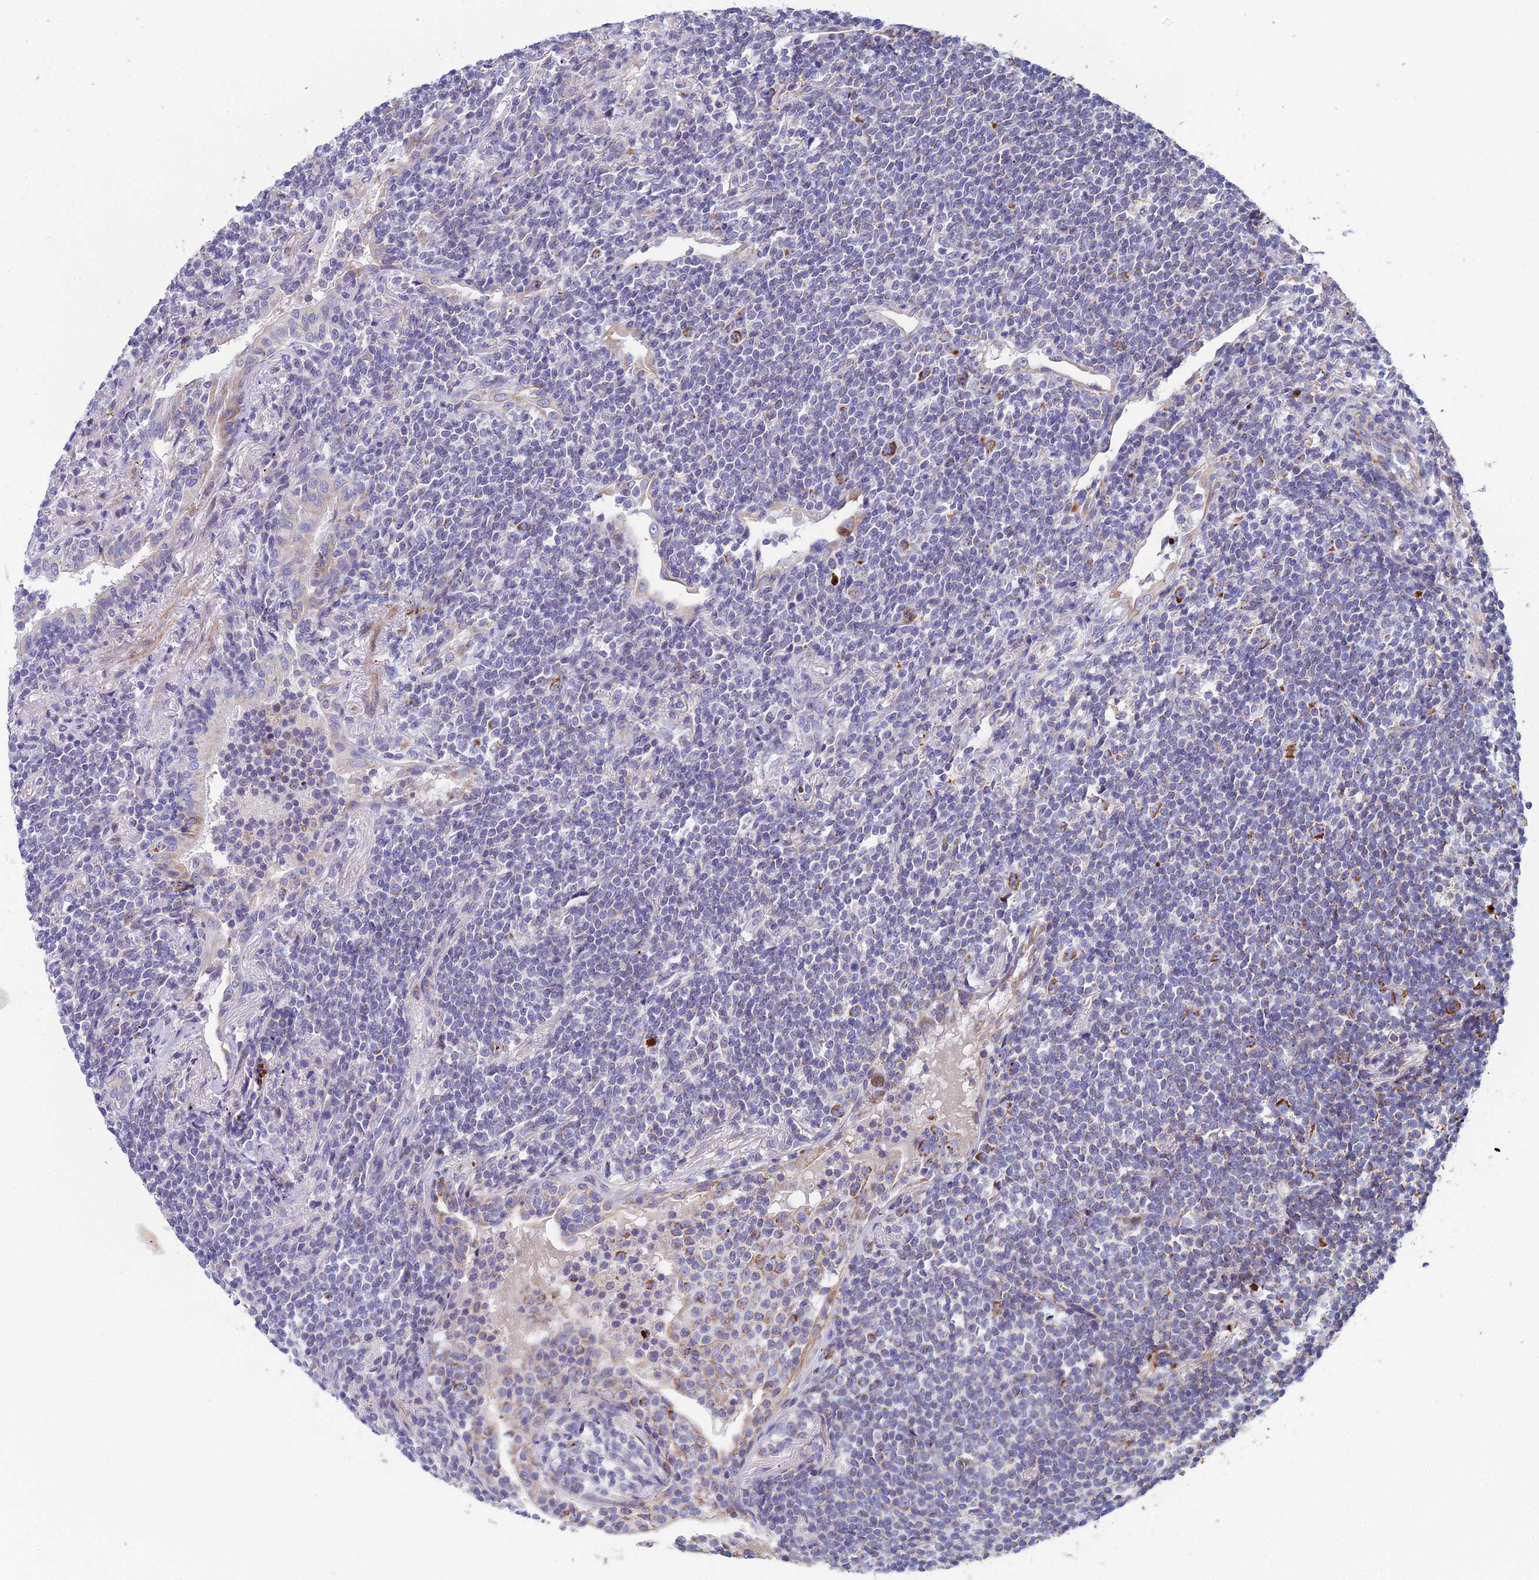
{"staining": {"intensity": "negative", "quantity": "none", "location": "none"}, "tissue": "lymphoma", "cell_type": "Tumor cells", "image_type": "cancer", "snomed": [{"axis": "morphology", "description": "Malignant lymphoma, non-Hodgkin's type, Low grade"}, {"axis": "topography", "description": "Lung"}], "caption": "Tumor cells show no significant protein staining in low-grade malignant lymphoma, non-Hodgkin's type.", "gene": "CSPG4", "patient": {"sex": "female", "age": 71}}